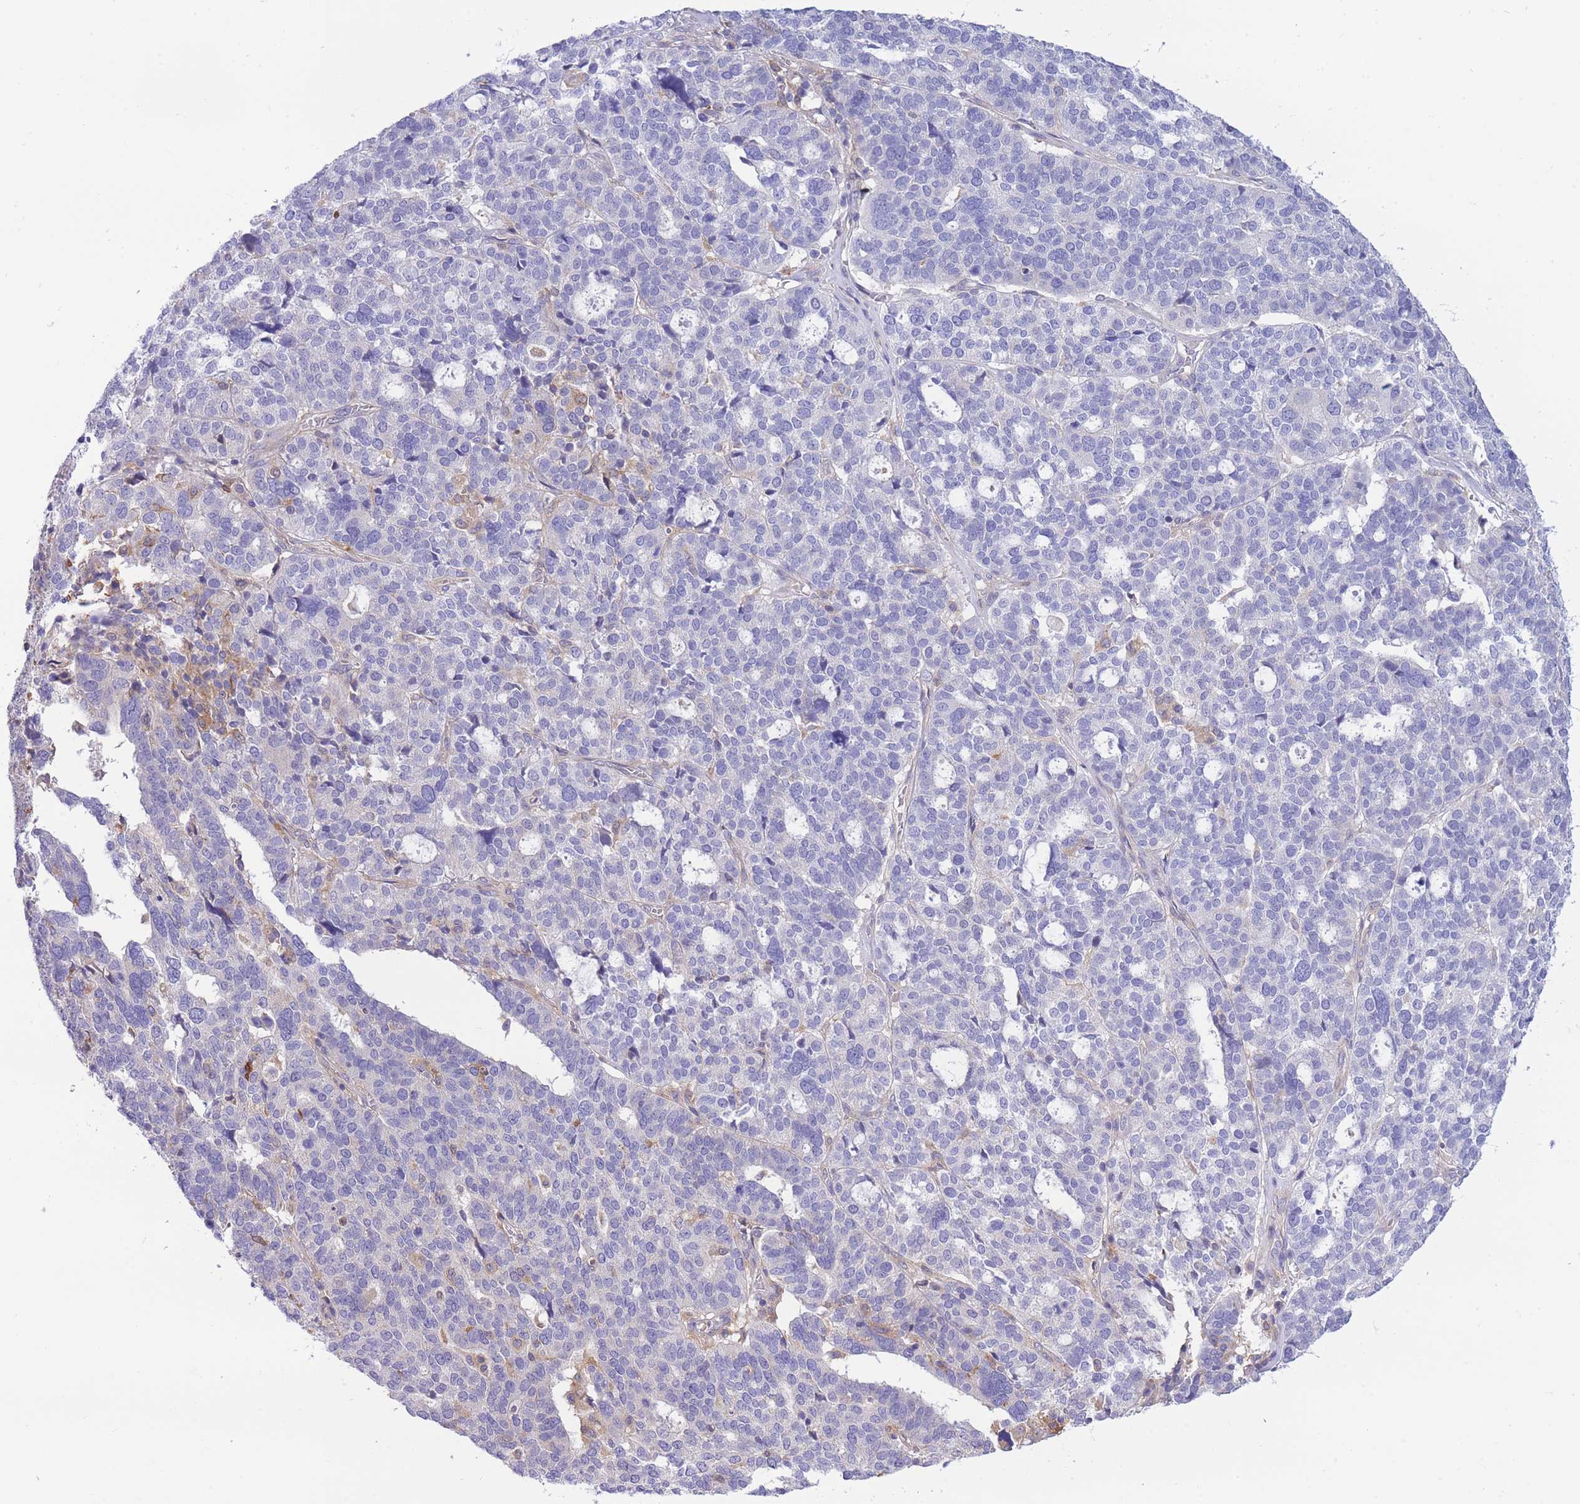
{"staining": {"intensity": "negative", "quantity": "none", "location": "none"}, "tissue": "ovarian cancer", "cell_type": "Tumor cells", "image_type": "cancer", "snomed": [{"axis": "morphology", "description": "Cystadenocarcinoma, serous, NOS"}, {"axis": "topography", "description": "Ovary"}], "caption": "An immunohistochemistry micrograph of ovarian cancer is shown. There is no staining in tumor cells of ovarian cancer. The staining was performed using DAB (3,3'-diaminobenzidine) to visualize the protein expression in brown, while the nuclei were stained in blue with hematoxylin (Magnification: 20x).", "gene": "NAMPT", "patient": {"sex": "female", "age": 59}}